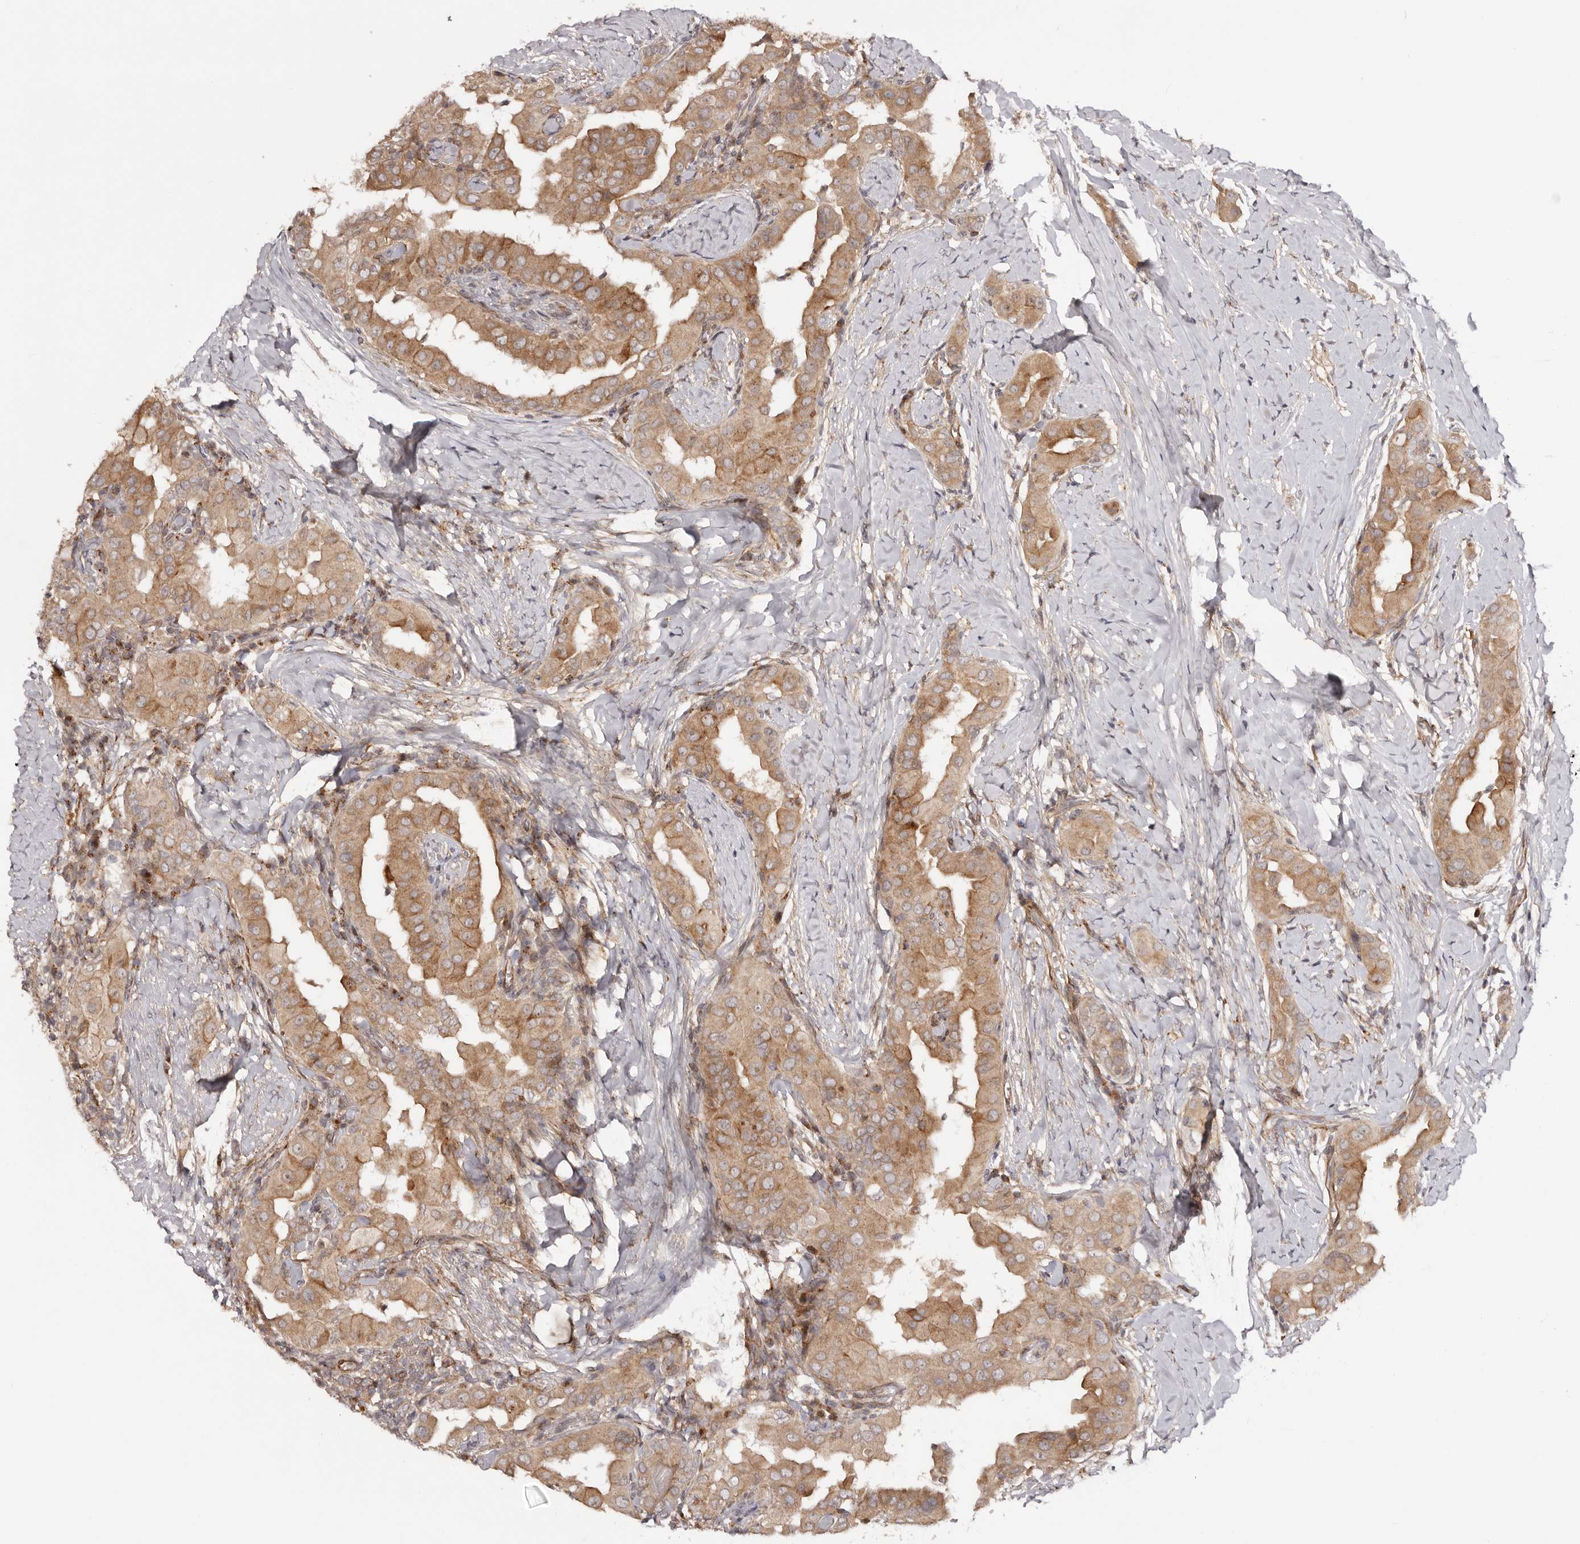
{"staining": {"intensity": "moderate", "quantity": ">75%", "location": "cytoplasmic/membranous"}, "tissue": "thyroid cancer", "cell_type": "Tumor cells", "image_type": "cancer", "snomed": [{"axis": "morphology", "description": "Papillary adenocarcinoma, NOS"}, {"axis": "topography", "description": "Thyroid gland"}], "caption": "Human thyroid cancer (papillary adenocarcinoma) stained with a brown dye displays moderate cytoplasmic/membranous positive staining in about >75% of tumor cells.", "gene": "MICAL2", "patient": {"sex": "male", "age": 33}}